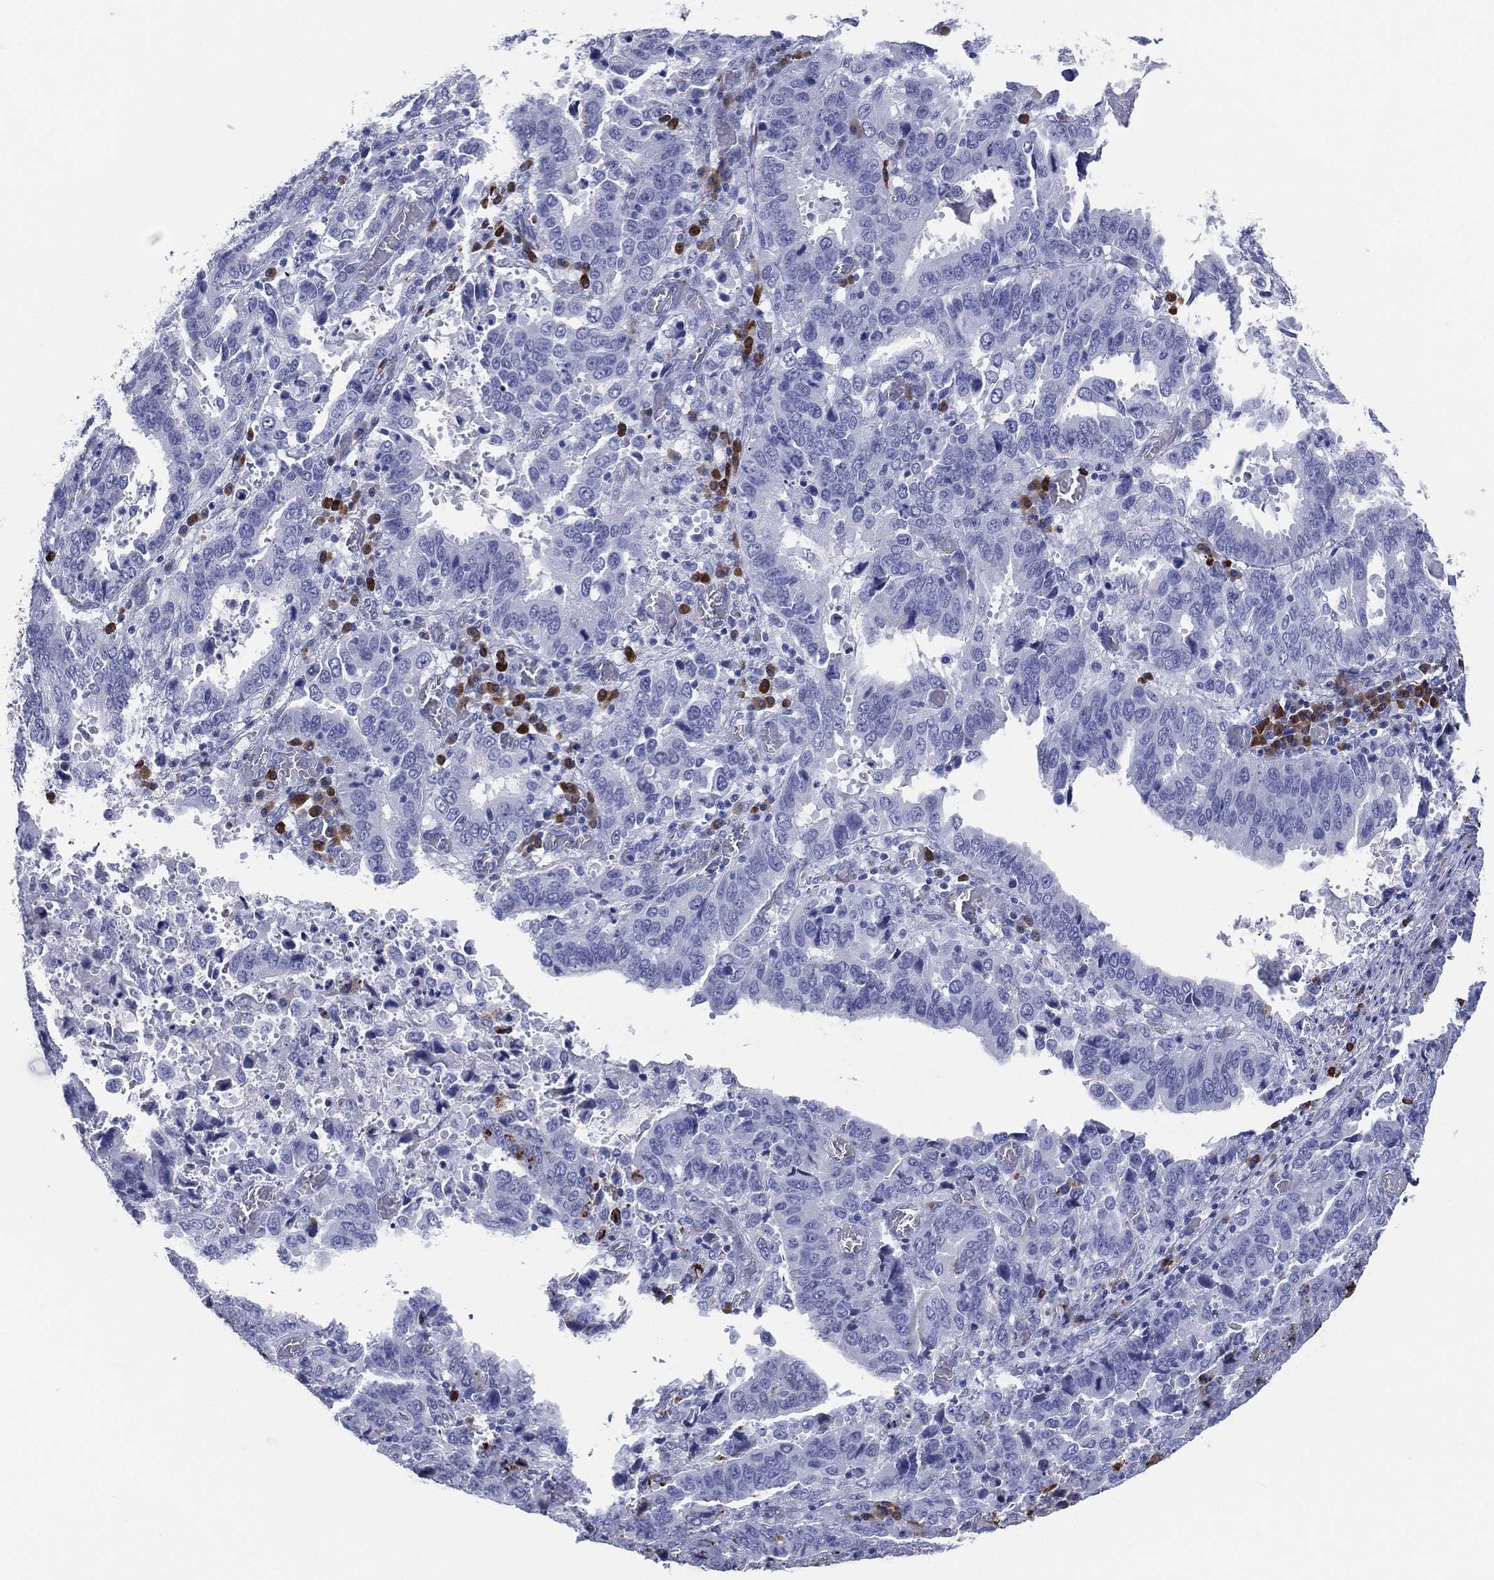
{"staining": {"intensity": "negative", "quantity": "none", "location": "none"}, "tissue": "stomach cancer", "cell_type": "Tumor cells", "image_type": "cancer", "snomed": [{"axis": "morphology", "description": "Adenocarcinoma, NOS"}, {"axis": "topography", "description": "Stomach, upper"}], "caption": "Stomach cancer was stained to show a protein in brown. There is no significant staining in tumor cells.", "gene": "CD79A", "patient": {"sex": "male", "age": 74}}